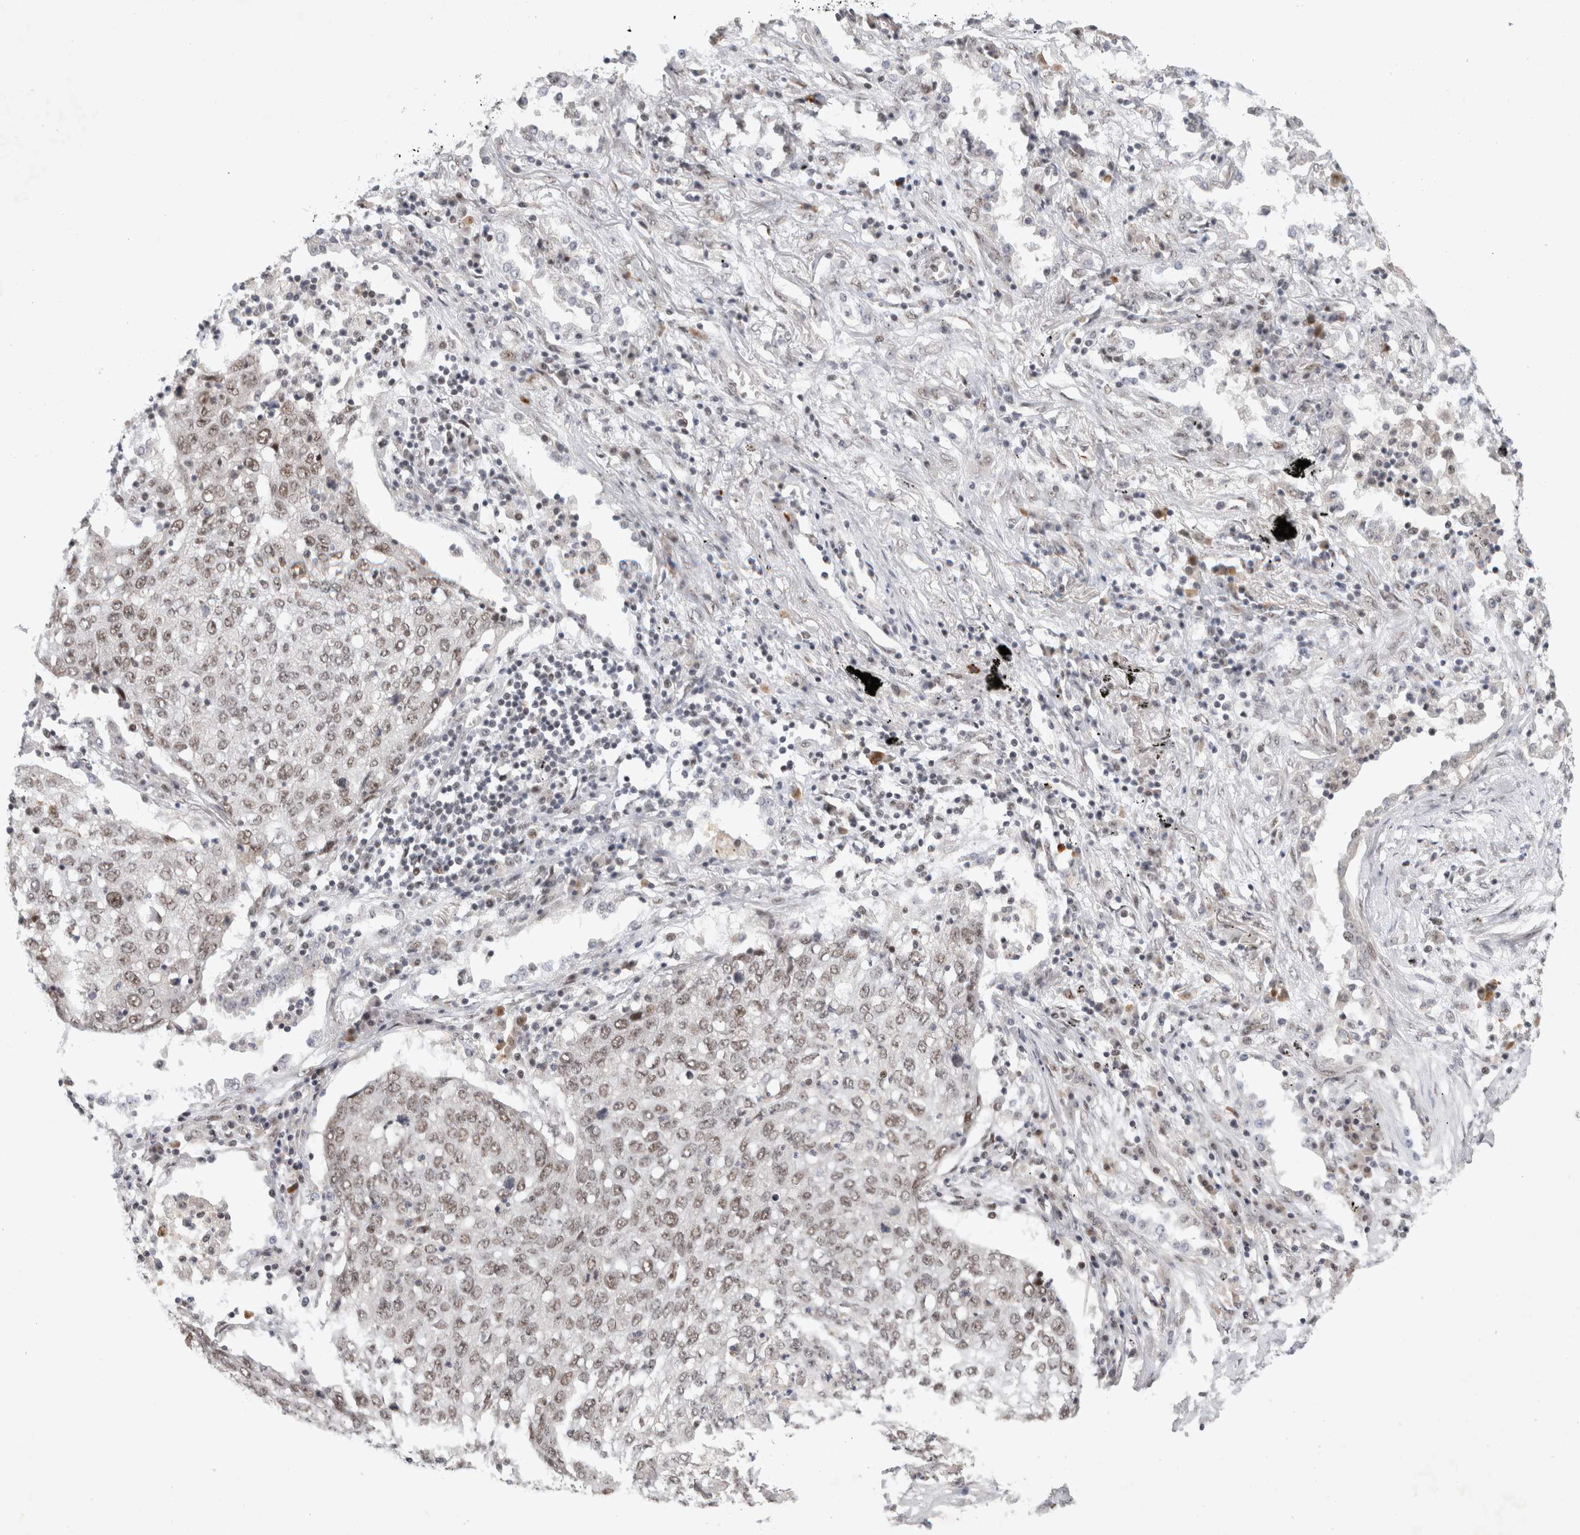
{"staining": {"intensity": "weak", "quantity": ">75%", "location": "nuclear"}, "tissue": "lung cancer", "cell_type": "Tumor cells", "image_type": "cancer", "snomed": [{"axis": "morphology", "description": "Squamous cell carcinoma, NOS"}, {"axis": "topography", "description": "Lung"}], "caption": "Protein staining shows weak nuclear staining in approximately >75% of tumor cells in lung cancer. (Brightfield microscopy of DAB IHC at high magnification).", "gene": "HESX1", "patient": {"sex": "female", "age": 63}}